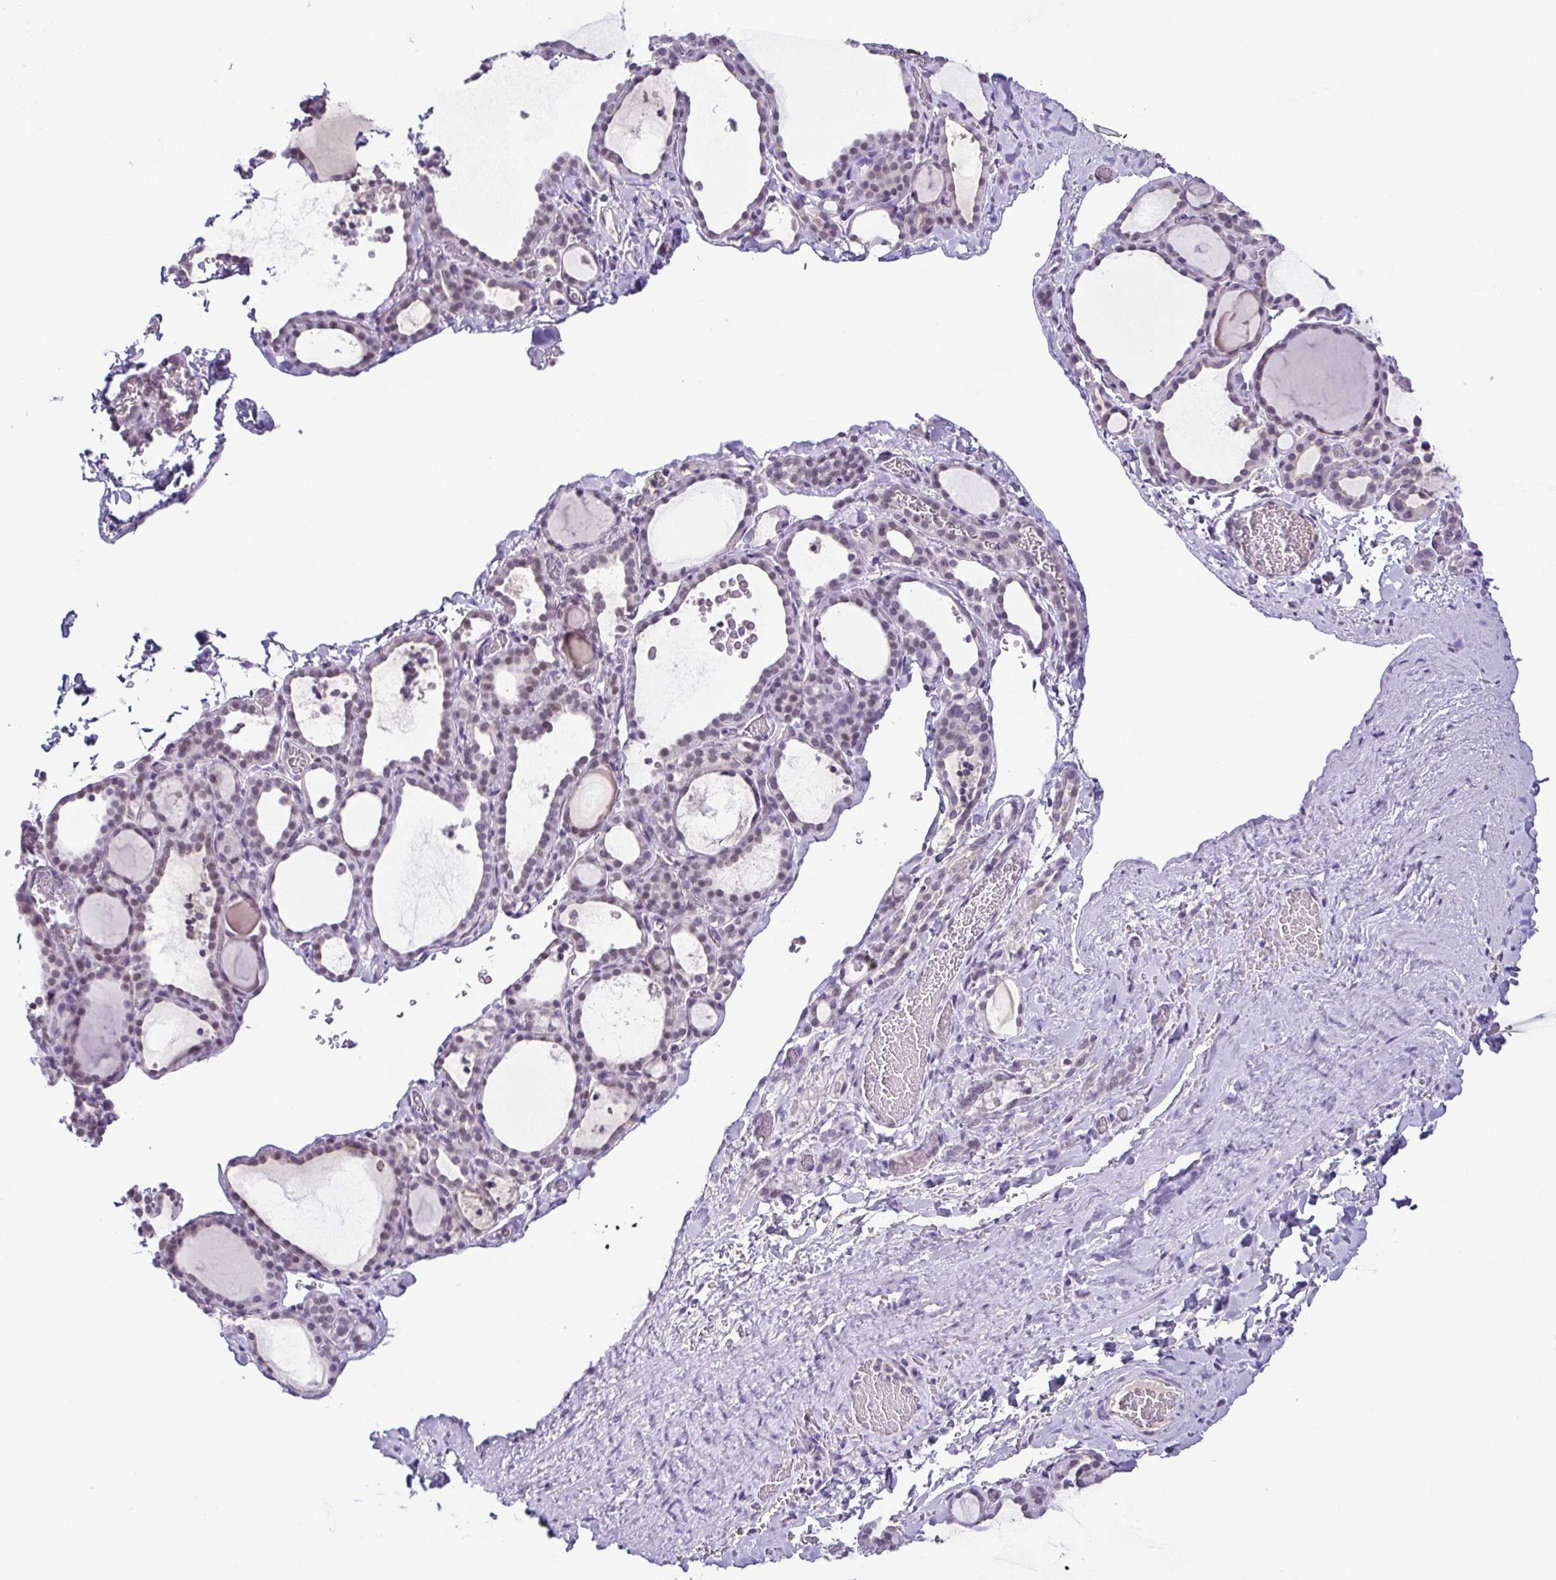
{"staining": {"intensity": "negative", "quantity": "none", "location": "none"}, "tissue": "thyroid gland", "cell_type": "Glandular cells", "image_type": "normal", "snomed": [{"axis": "morphology", "description": "Normal tissue, NOS"}, {"axis": "topography", "description": "Thyroid gland"}], "caption": "A high-resolution photomicrograph shows IHC staining of normal thyroid gland, which exhibits no significant staining in glandular cells. (IHC, brightfield microscopy, high magnification).", "gene": "TCF3", "patient": {"sex": "female", "age": 22}}